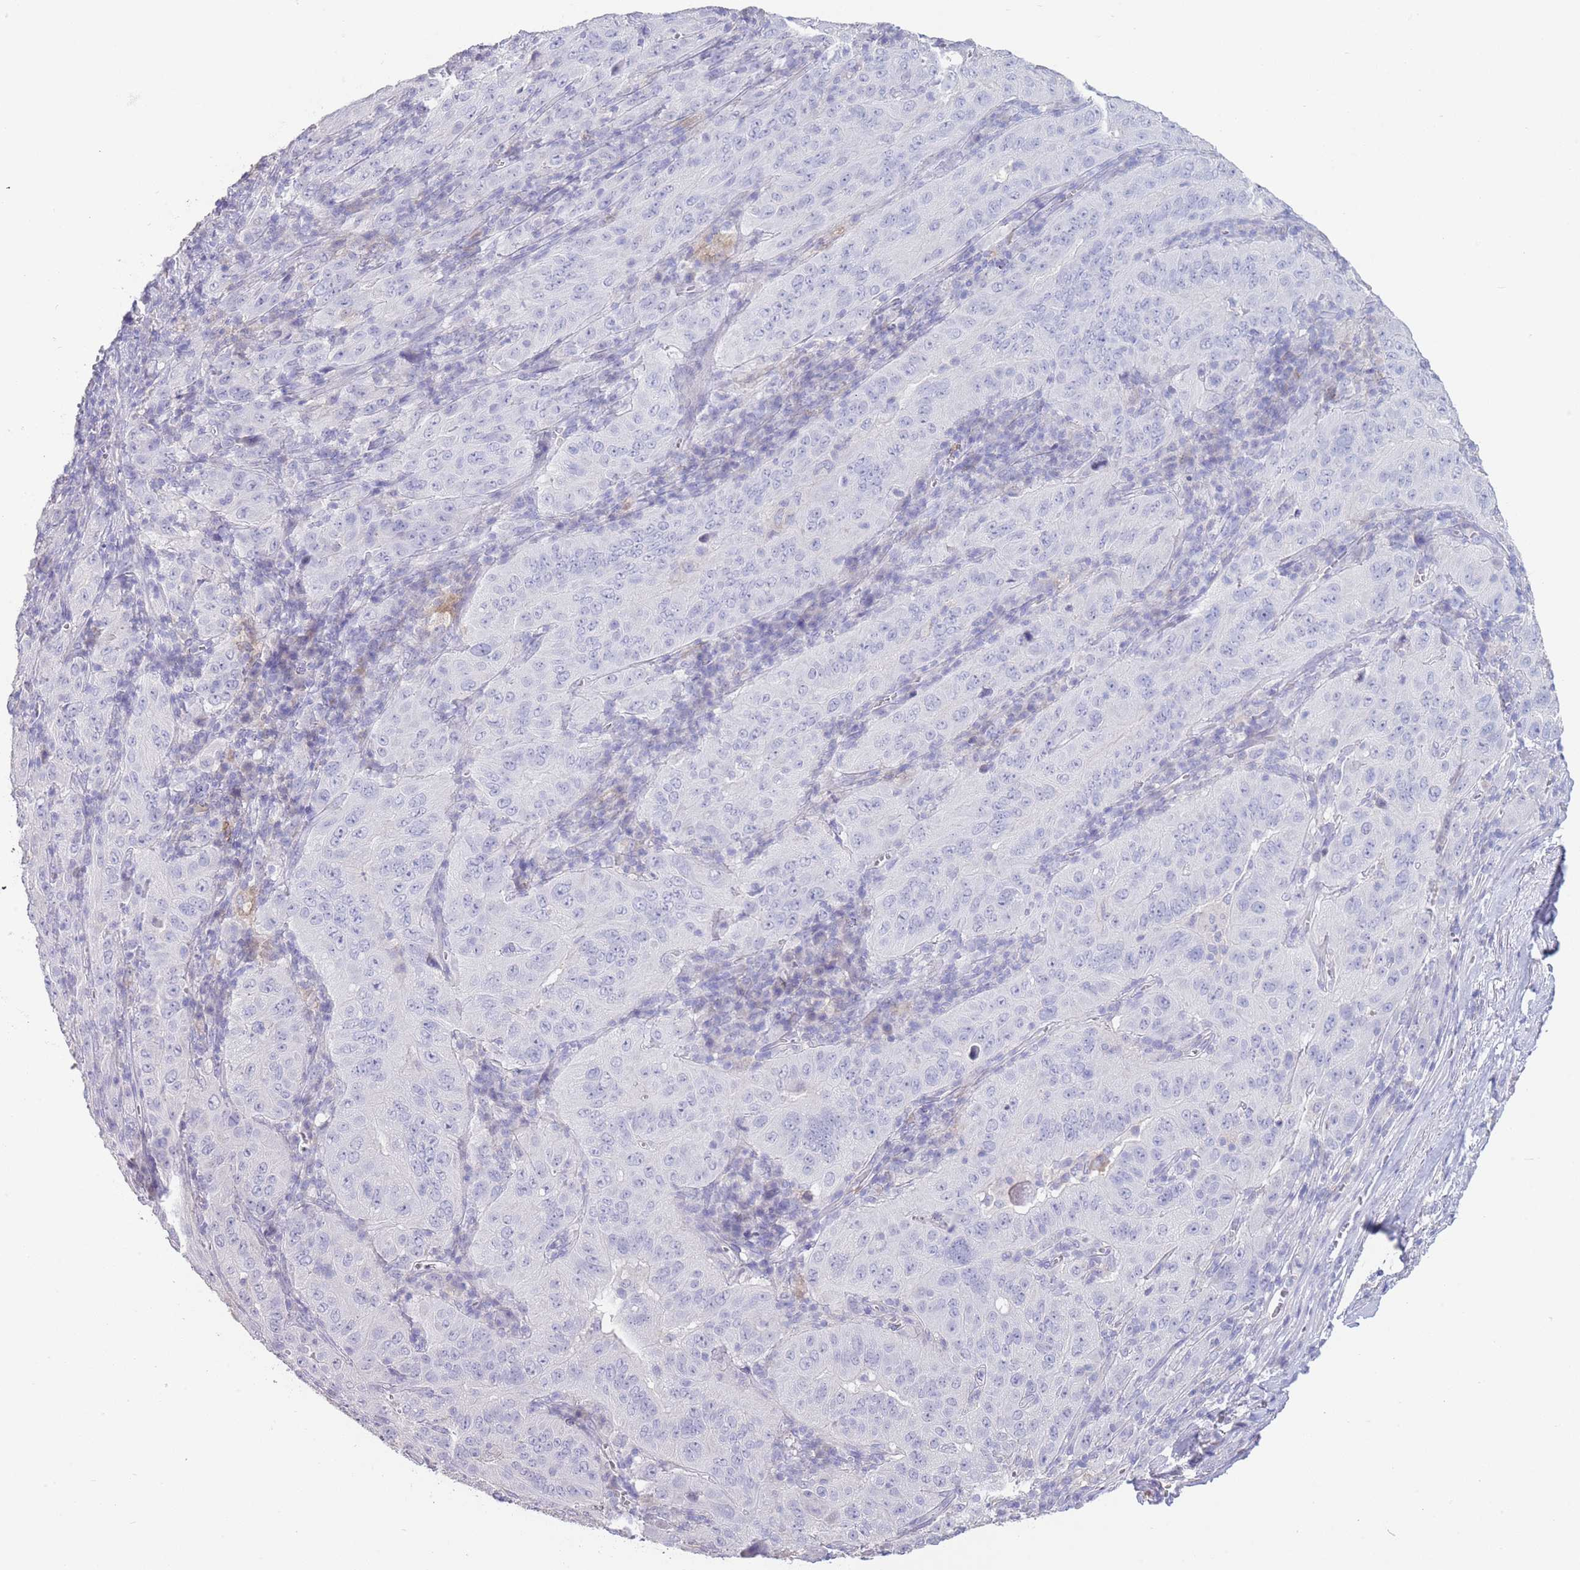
{"staining": {"intensity": "negative", "quantity": "none", "location": "none"}, "tissue": "pancreatic cancer", "cell_type": "Tumor cells", "image_type": "cancer", "snomed": [{"axis": "morphology", "description": "Adenocarcinoma, NOS"}, {"axis": "topography", "description": "Pancreas"}], "caption": "This is a histopathology image of IHC staining of pancreatic adenocarcinoma, which shows no expression in tumor cells.", "gene": "CD37", "patient": {"sex": "male", "age": 63}}